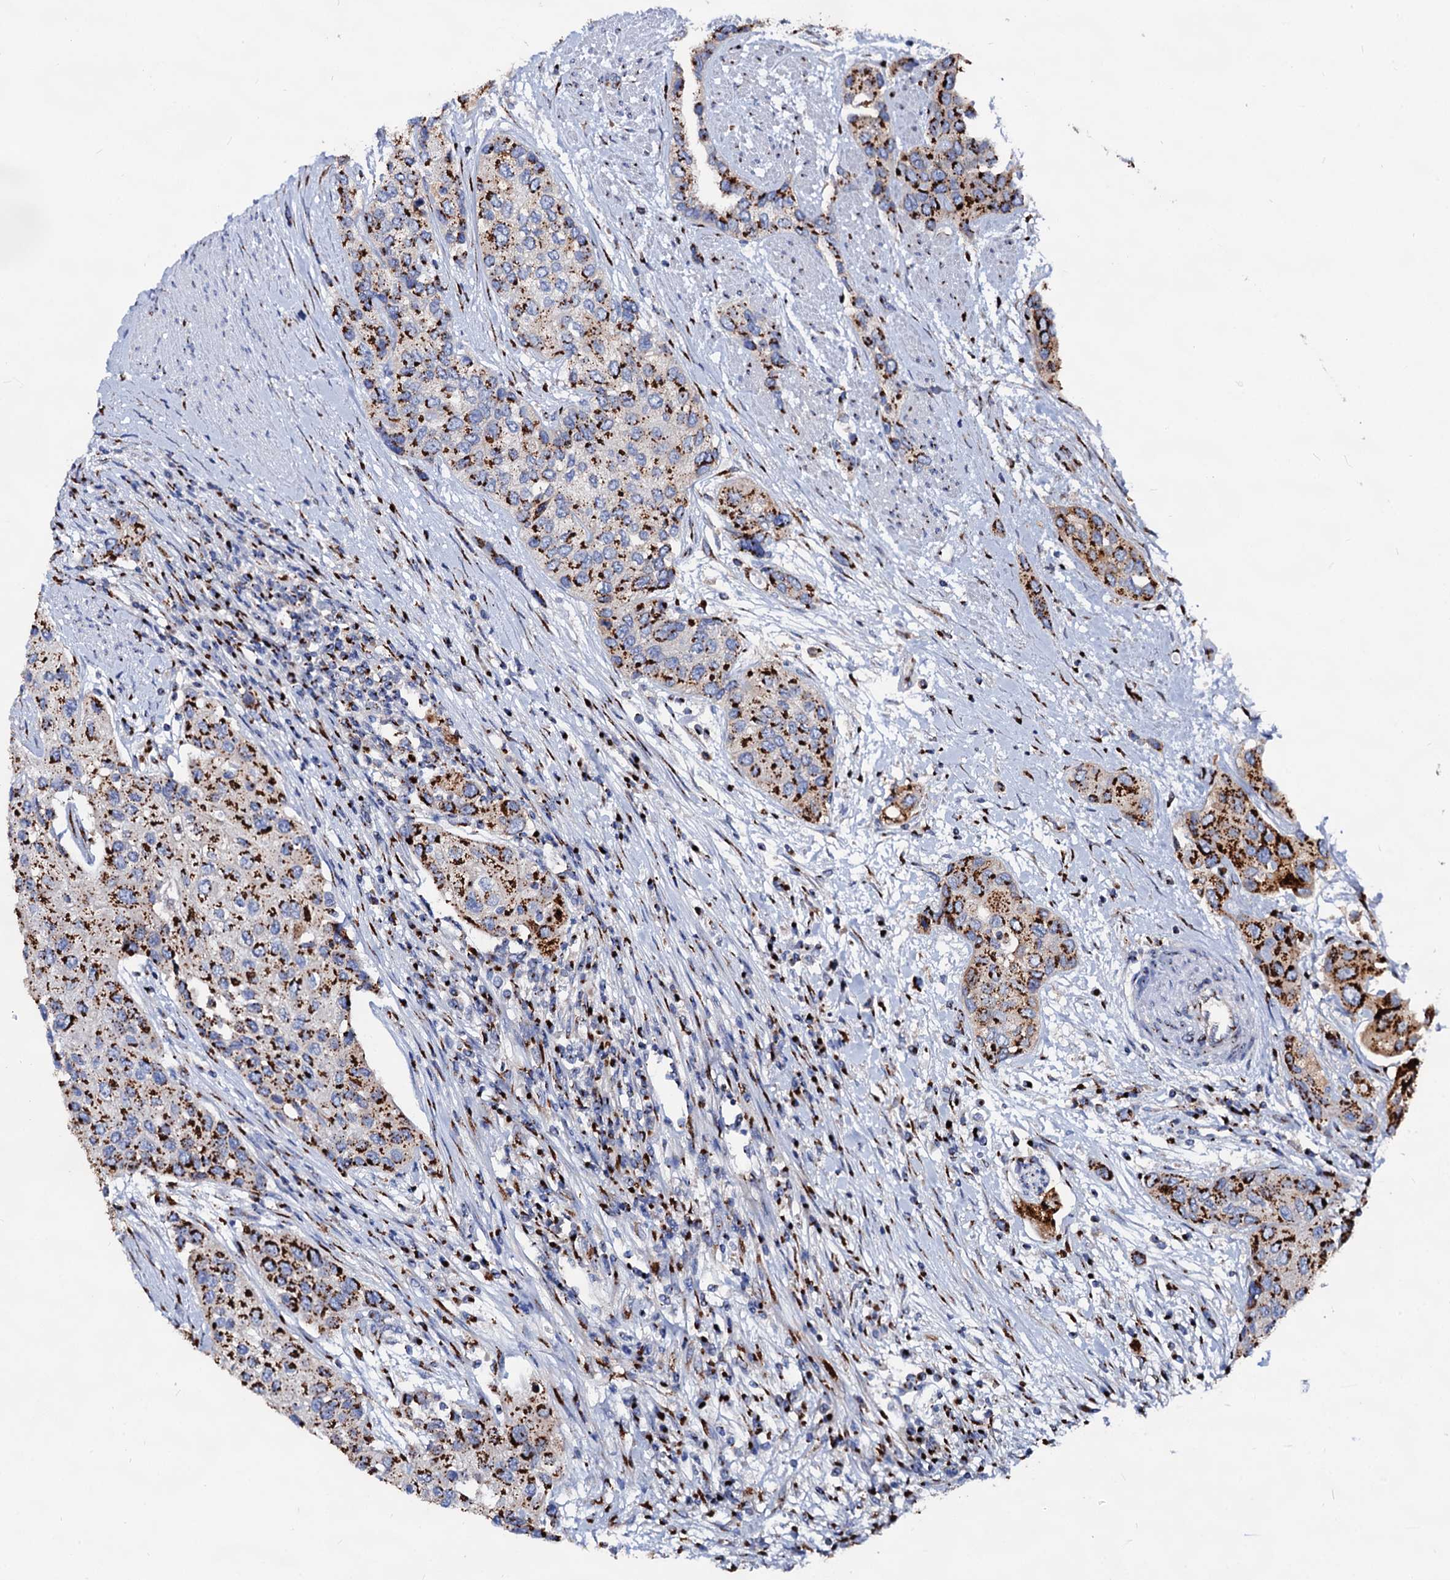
{"staining": {"intensity": "strong", "quantity": ">75%", "location": "cytoplasmic/membranous"}, "tissue": "urothelial cancer", "cell_type": "Tumor cells", "image_type": "cancer", "snomed": [{"axis": "morphology", "description": "Normal tissue, NOS"}, {"axis": "morphology", "description": "Urothelial carcinoma, High grade"}, {"axis": "topography", "description": "Vascular tissue"}, {"axis": "topography", "description": "Urinary bladder"}], "caption": "IHC histopathology image of urothelial carcinoma (high-grade) stained for a protein (brown), which exhibits high levels of strong cytoplasmic/membranous positivity in approximately >75% of tumor cells.", "gene": "TM9SF3", "patient": {"sex": "female", "age": 56}}